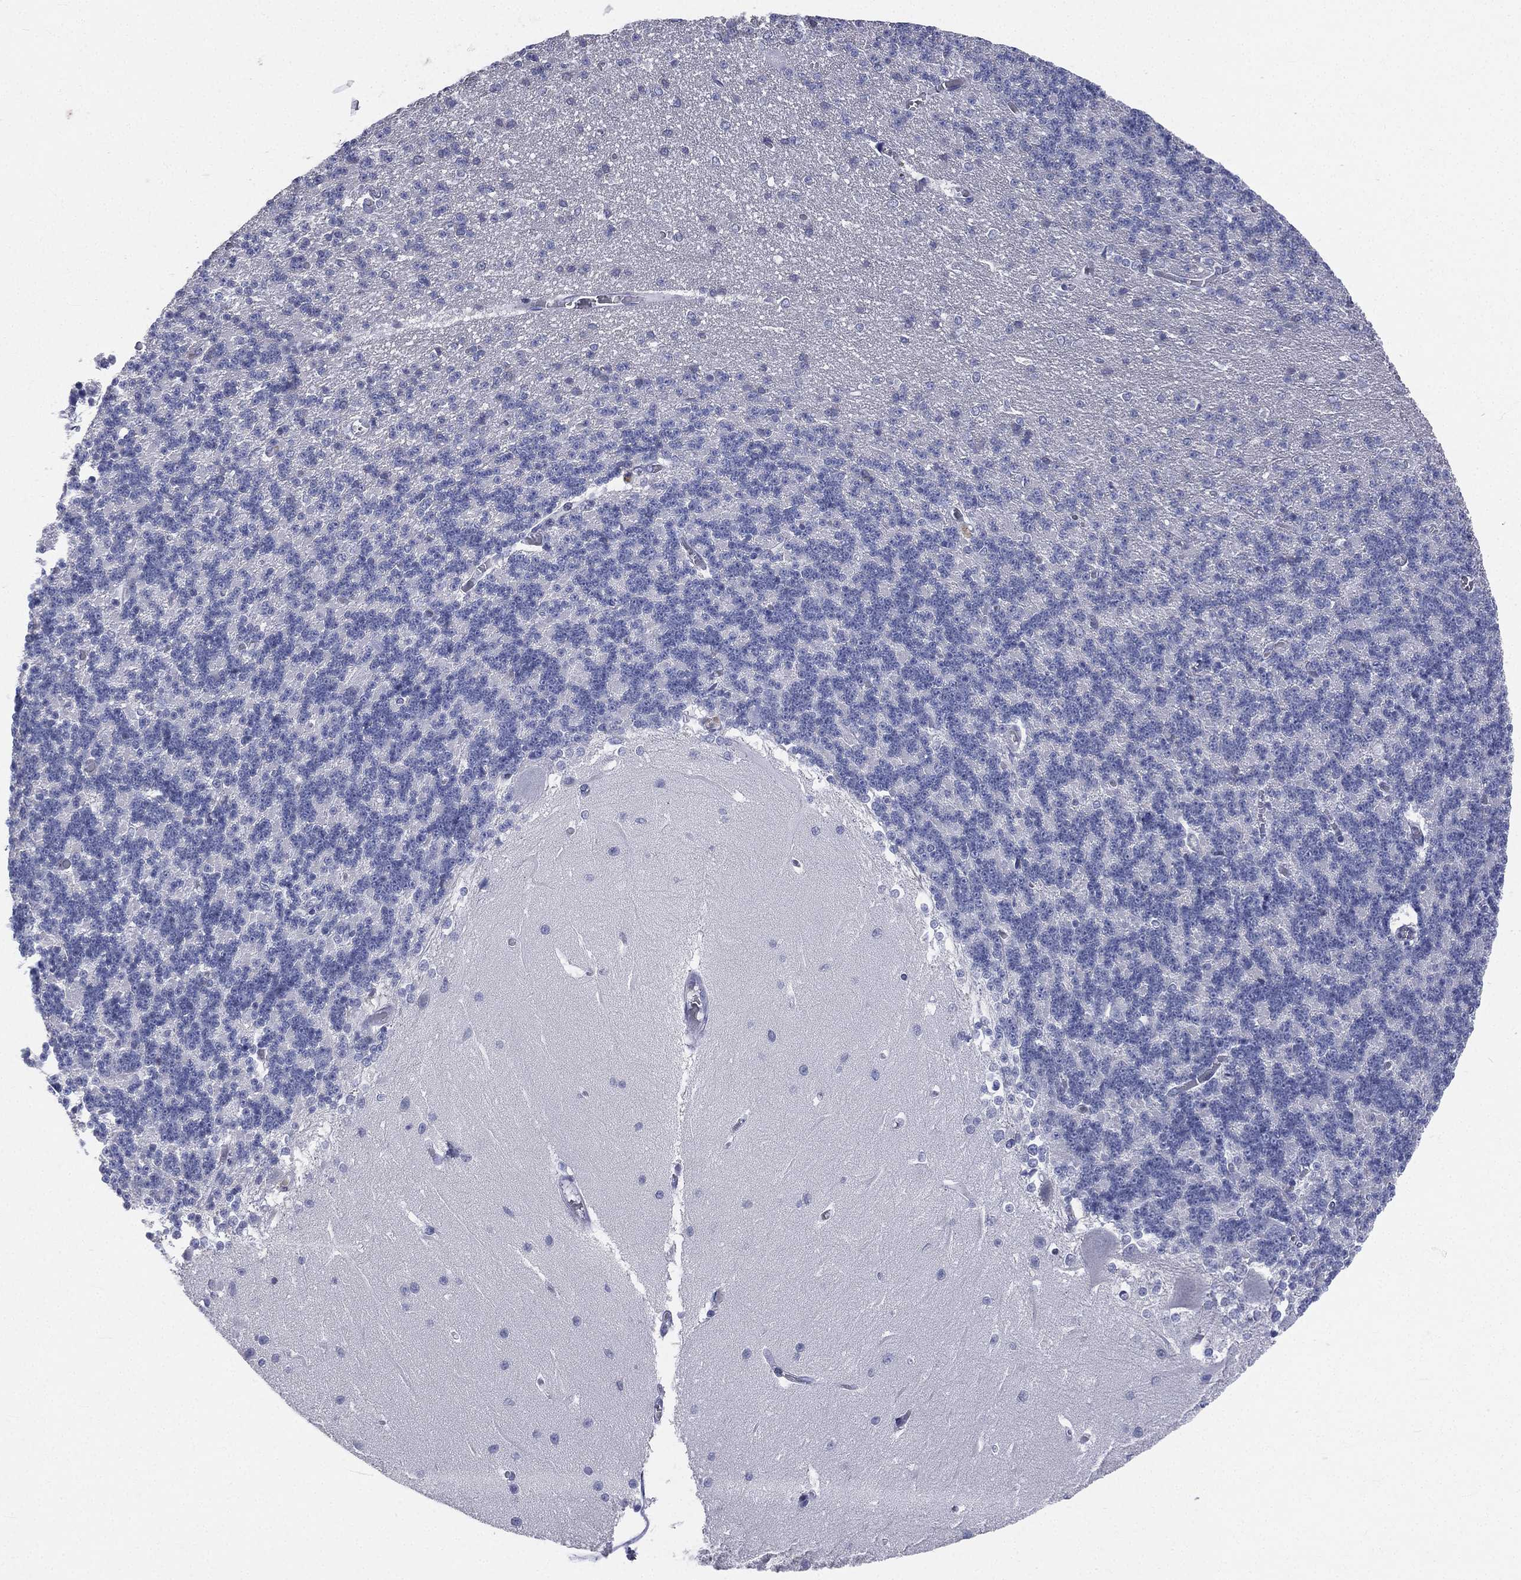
{"staining": {"intensity": "negative", "quantity": "none", "location": "none"}, "tissue": "cerebellum", "cell_type": "Cells in granular layer", "image_type": "normal", "snomed": [{"axis": "morphology", "description": "Normal tissue, NOS"}, {"axis": "topography", "description": "Cerebellum"}], "caption": "Immunohistochemistry (IHC) image of normal cerebellum stained for a protein (brown), which shows no positivity in cells in granular layer.", "gene": "CD3D", "patient": {"sex": "male", "age": 37}}